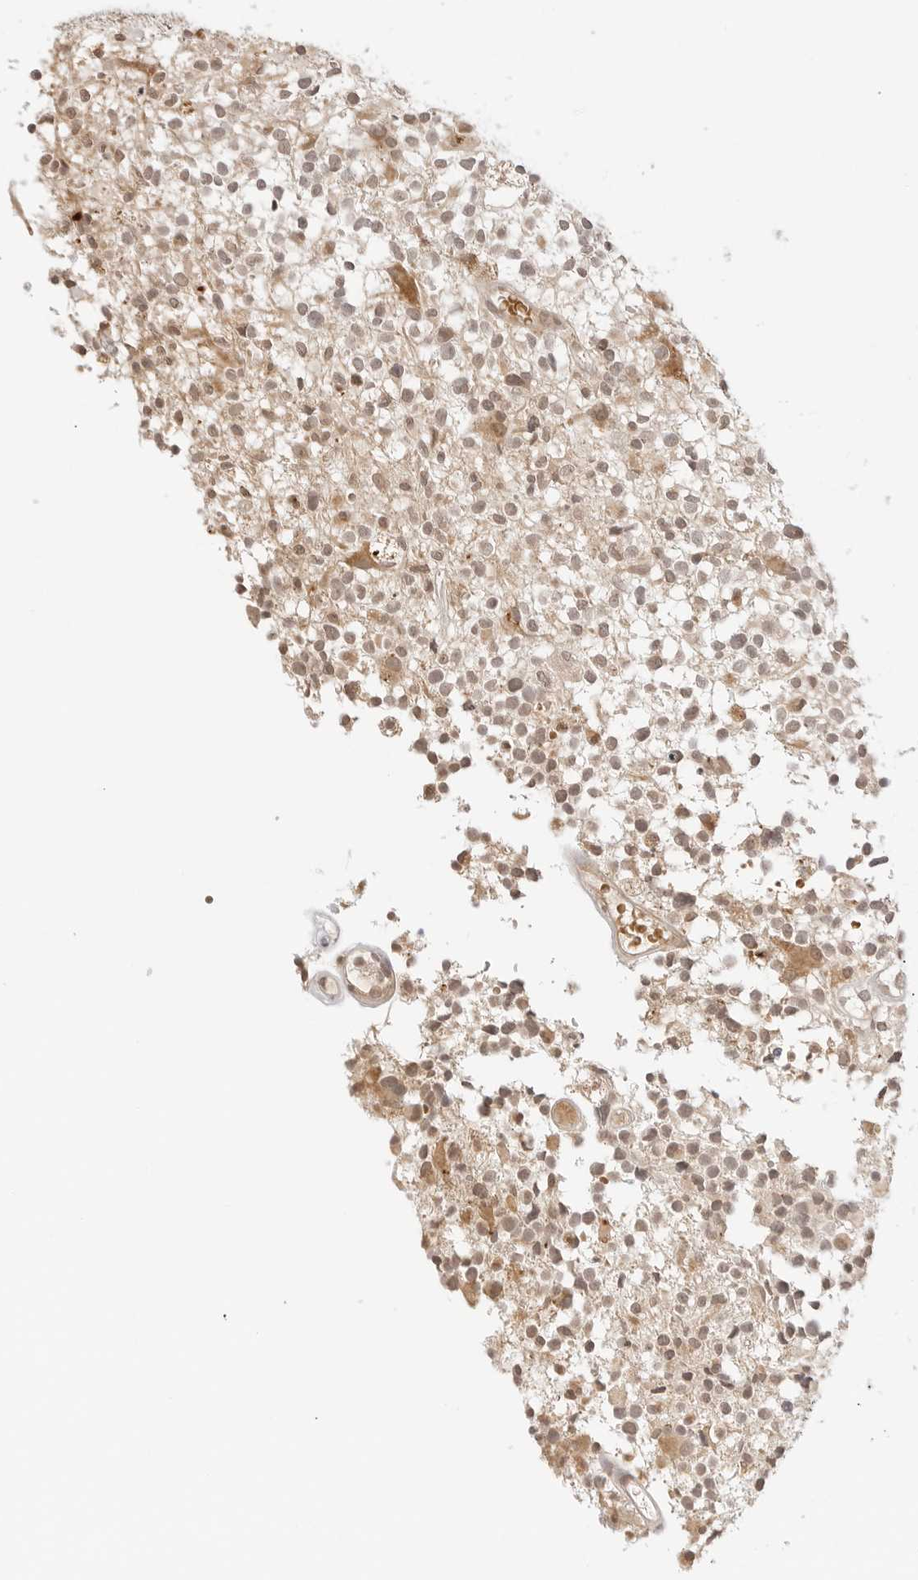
{"staining": {"intensity": "weak", "quantity": ">75%", "location": "cytoplasmic/membranous,nuclear"}, "tissue": "glioma", "cell_type": "Tumor cells", "image_type": "cancer", "snomed": [{"axis": "morphology", "description": "Glioma, malignant, High grade"}, {"axis": "morphology", "description": "Glioblastoma, NOS"}, {"axis": "topography", "description": "Brain"}], "caption": "Immunohistochemical staining of glioma shows weak cytoplasmic/membranous and nuclear protein staining in about >75% of tumor cells.", "gene": "GPR34", "patient": {"sex": "male", "age": 60}}